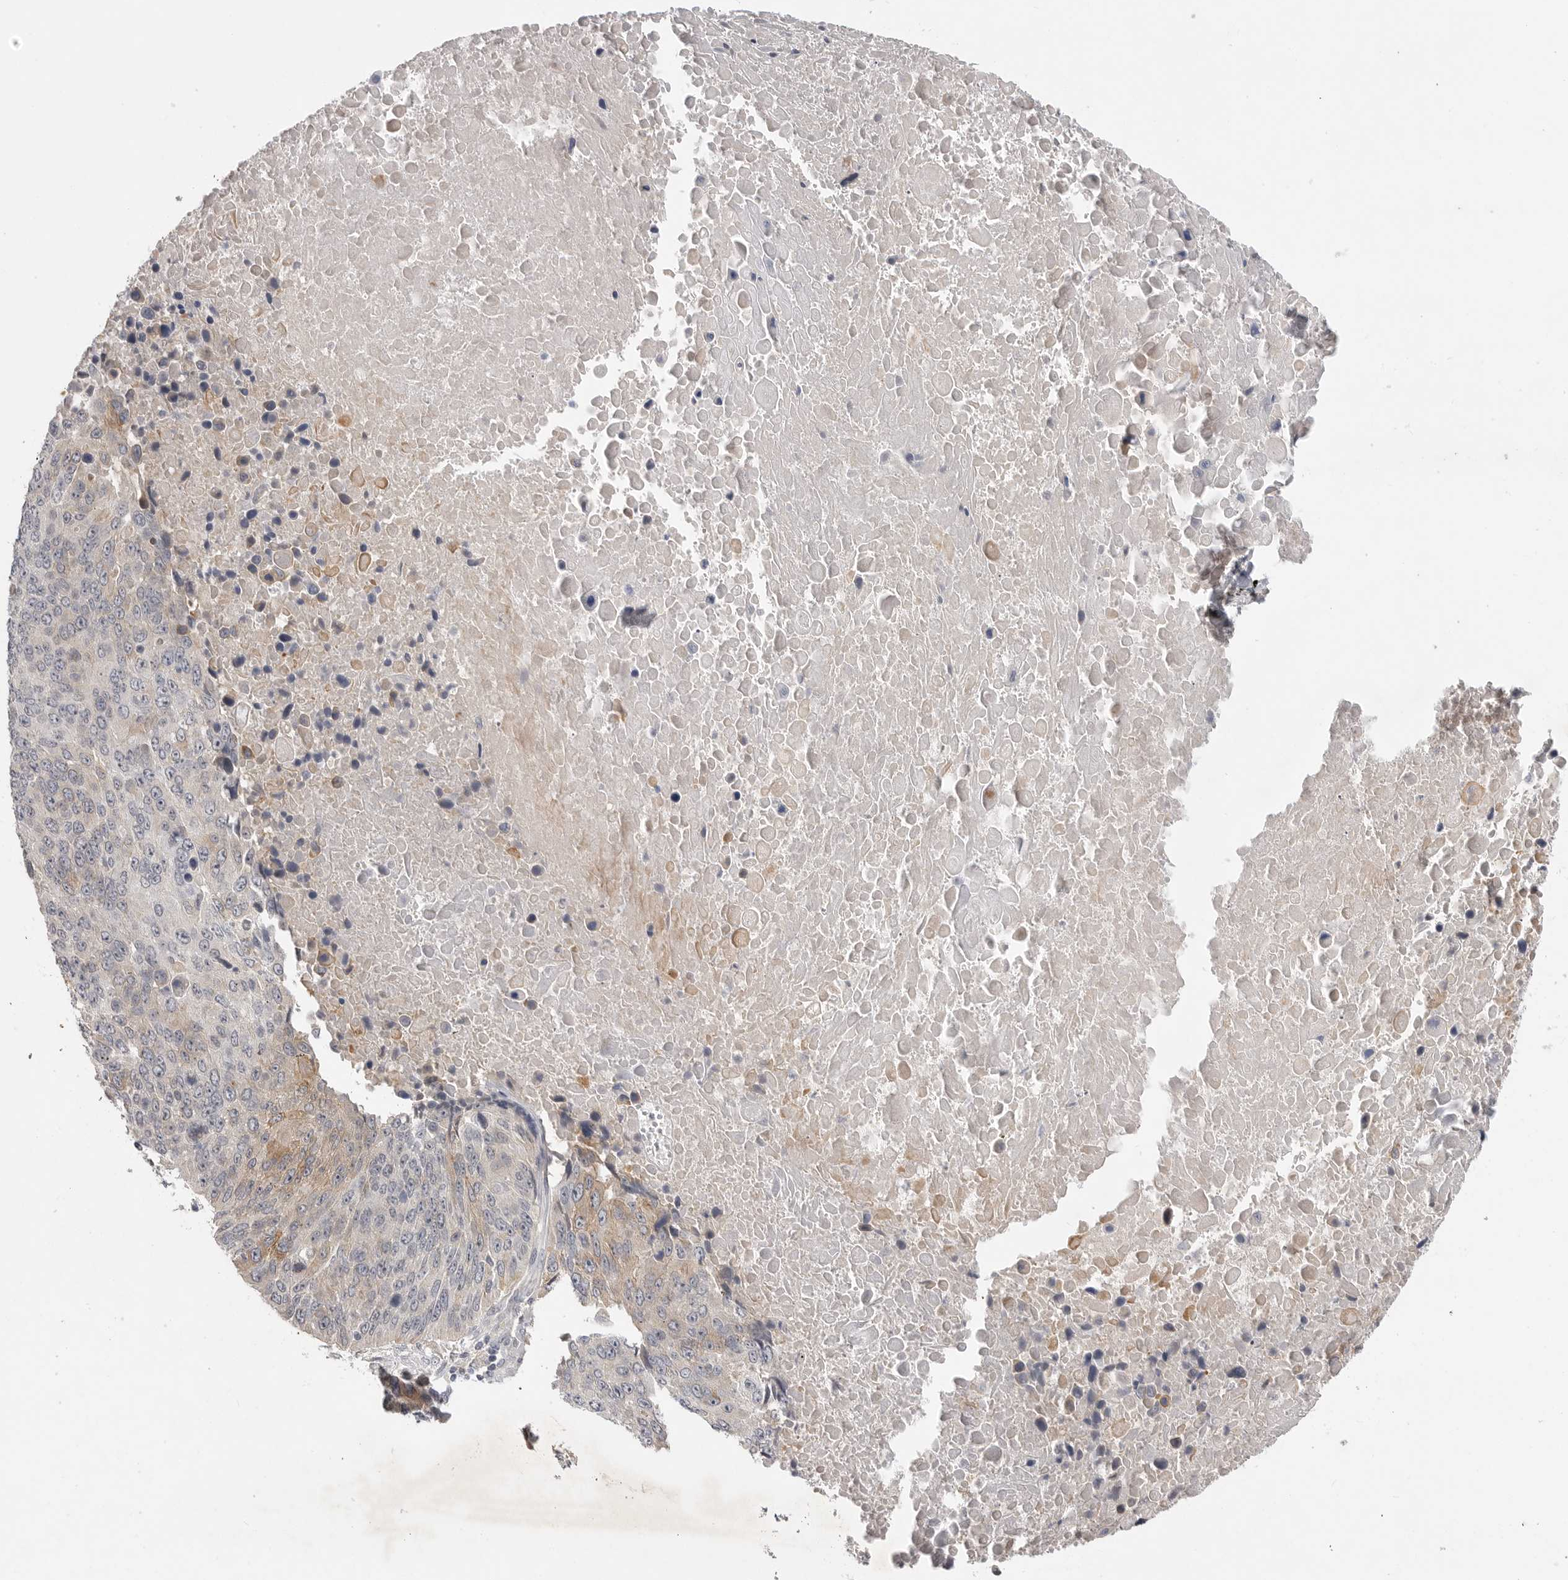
{"staining": {"intensity": "moderate", "quantity": "<25%", "location": "cytoplasmic/membranous"}, "tissue": "lung cancer", "cell_type": "Tumor cells", "image_type": "cancer", "snomed": [{"axis": "morphology", "description": "Squamous cell carcinoma, NOS"}, {"axis": "topography", "description": "Lung"}], "caption": "DAB (3,3'-diaminobenzidine) immunohistochemical staining of lung squamous cell carcinoma displays moderate cytoplasmic/membranous protein staining in approximately <25% of tumor cells.", "gene": "ITGAD", "patient": {"sex": "male", "age": 66}}